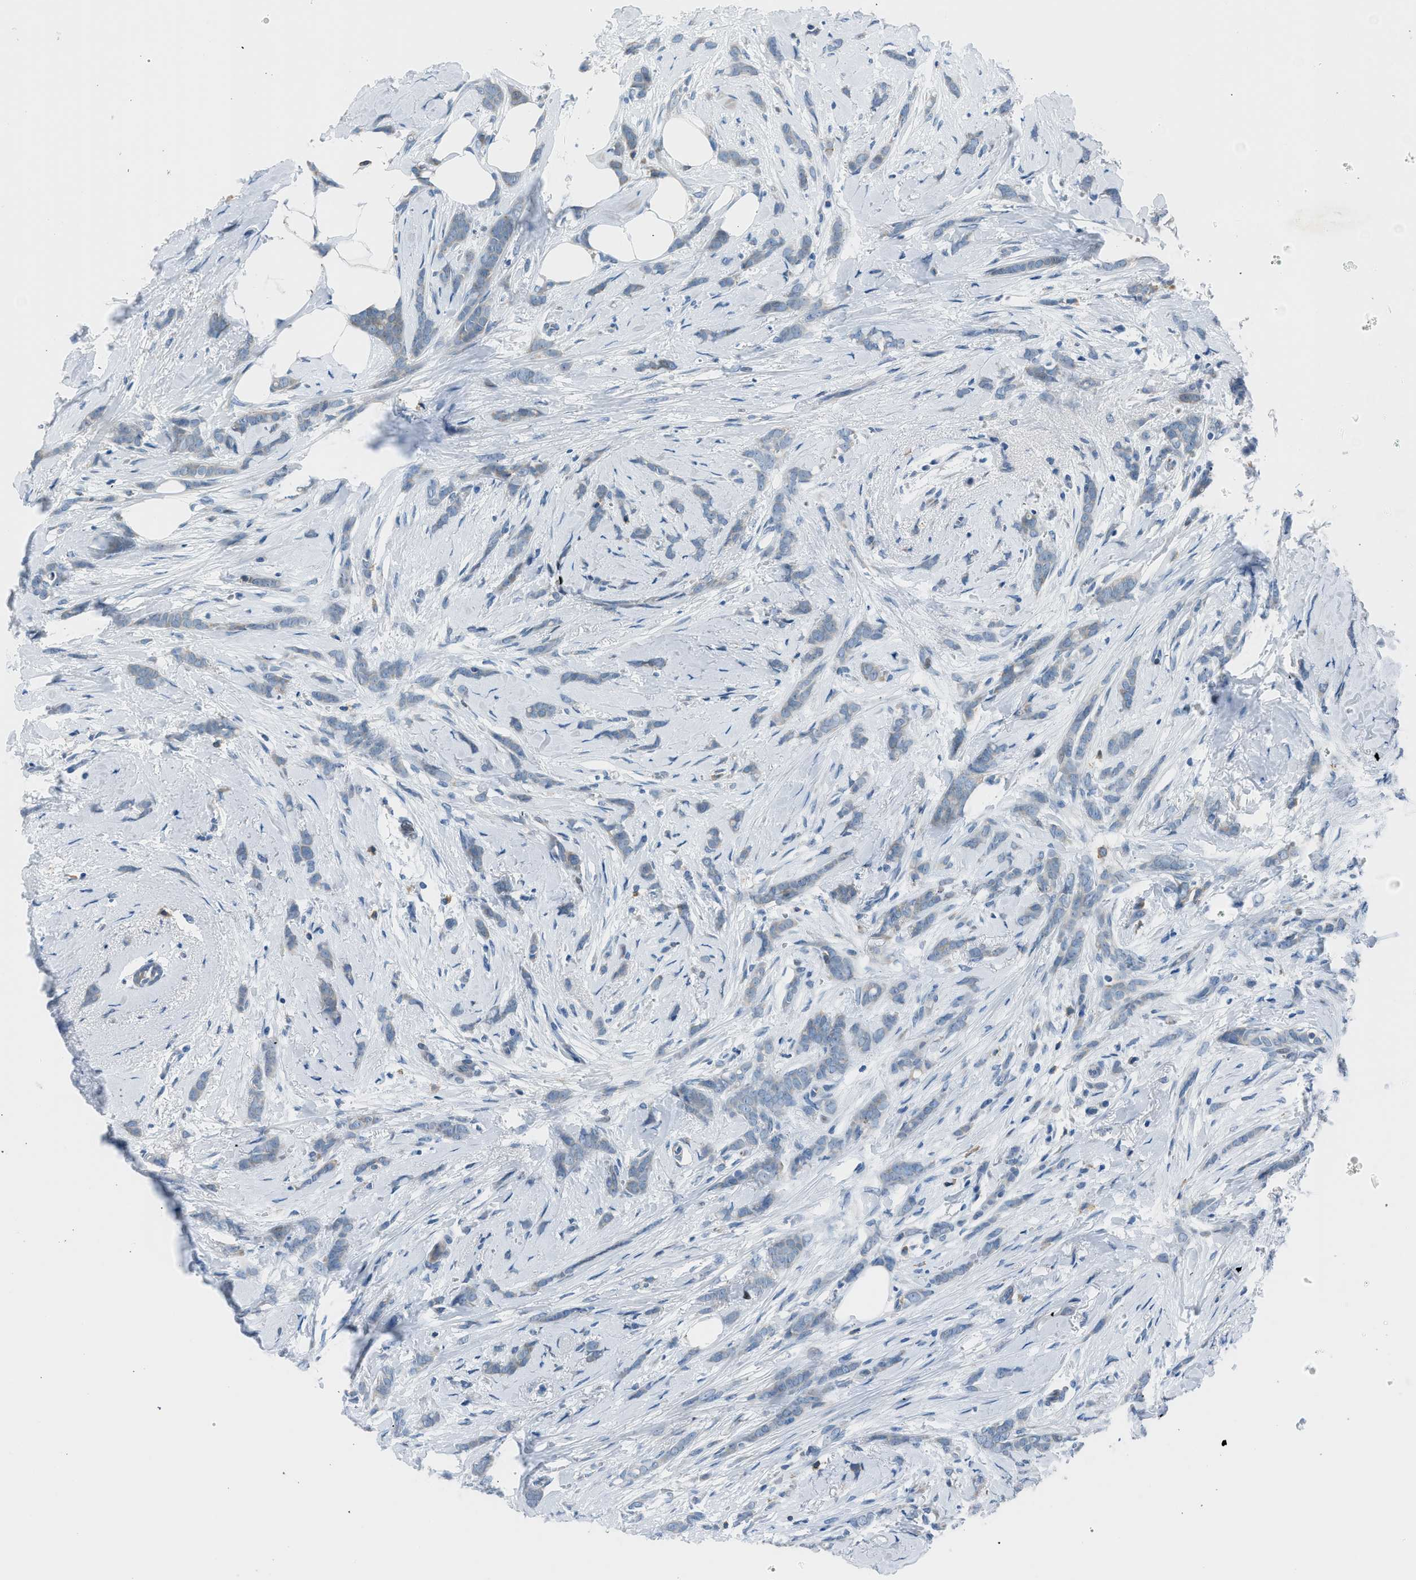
{"staining": {"intensity": "weak", "quantity": "<25%", "location": "cytoplasmic/membranous"}, "tissue": "breast cancer", "cell_type": "Tumor cells", "image_type": "cancer", "snomed": [{"axis": "morphology", "description": "Lobular carcinoma, in situ"}, {"axis": "morphology", "description": "Lobular carcinoma"}, {"axis": "topography", "description": "Breast"}], "caption": "This is a photomicrograph of immunohistochemistry (IHC) staining of breast lobular carcinoma, which shows no expression in tumor cells.", "gene": "RNF41", "patient": {"sex": "female", "age": 41}}